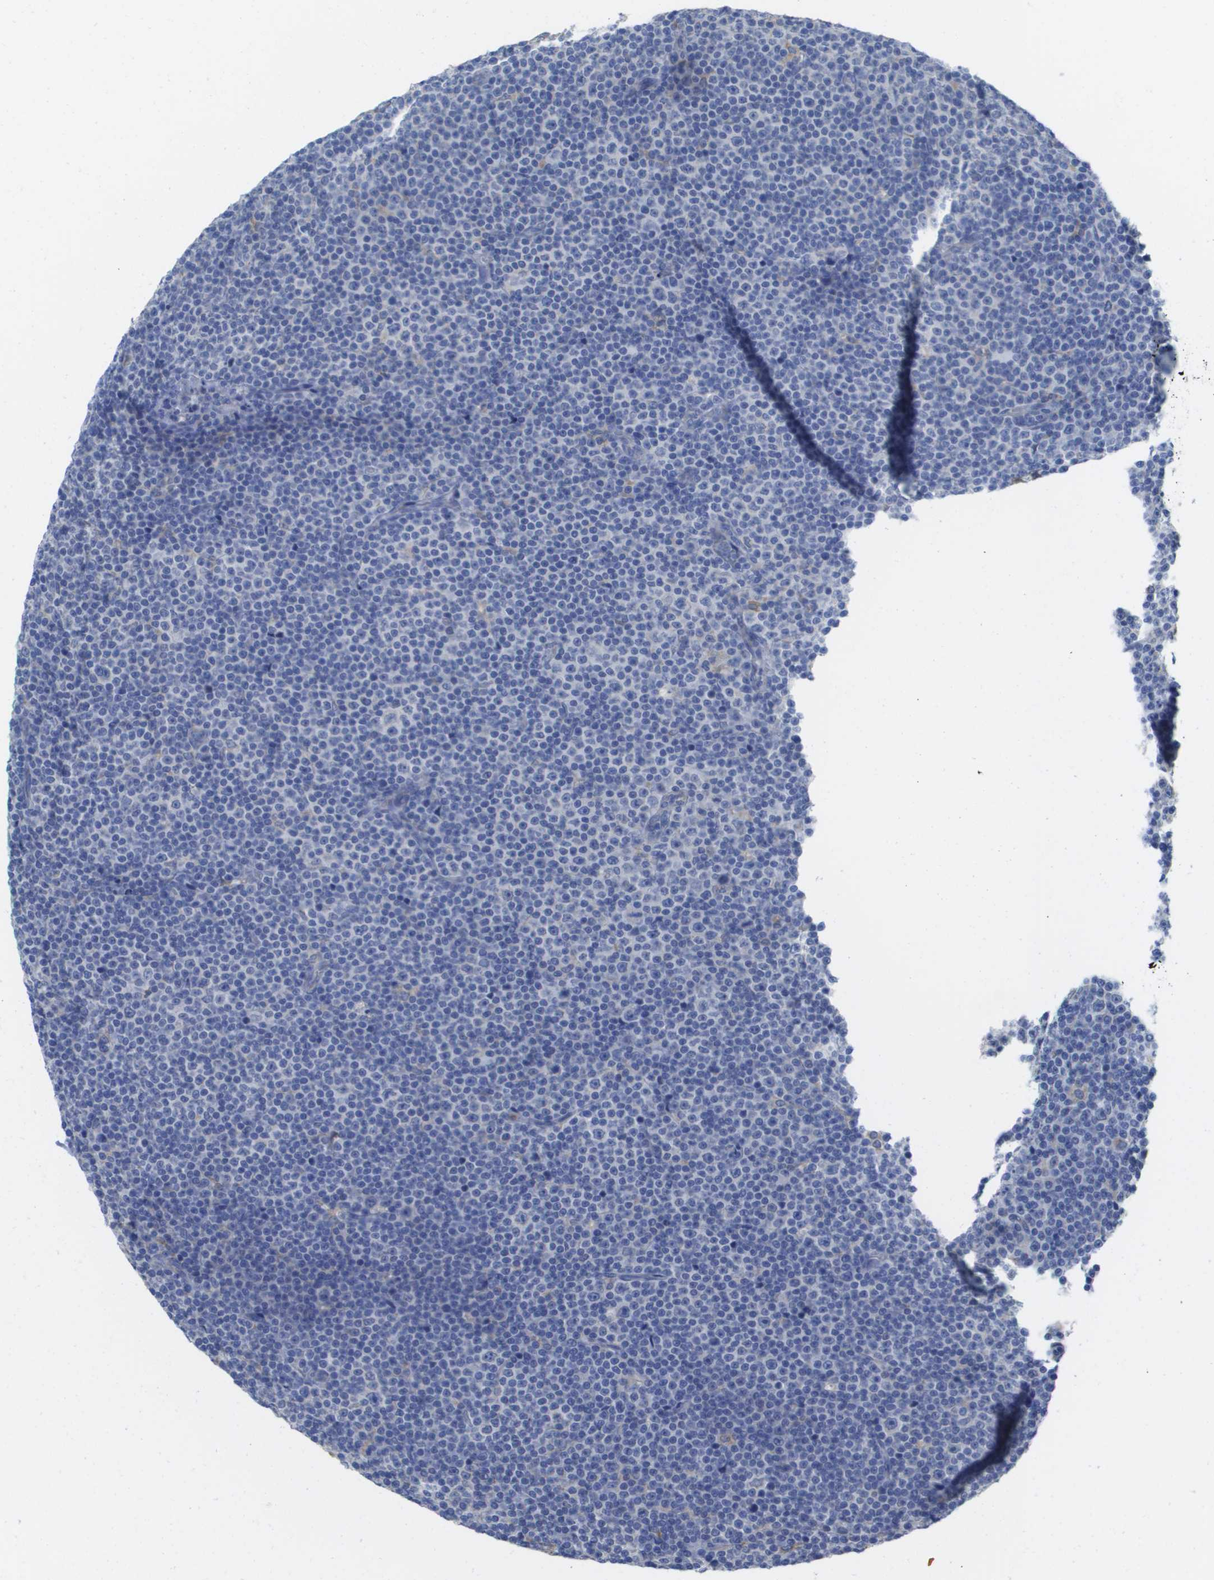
{"staining": {"intensity": "negative", "quantity": "none", "location": "none"}, "tissue": "lymphoma", "cell_type": "Tumor cells", "image_type": "cancer", "snomed": [{"axis": "morphology", "description": "Malignant lymphoma, non-Hodgkin's type, Low grade"}, {"axis": "topography", "description": "Lymph node"}], "caption": "Tumor cells show no significant protein expression in low-grade malignant lymphoma, non-Hodgkin's type.", "gene": "SDR42E1", "patient": {"sex": "female", "age": 67}}